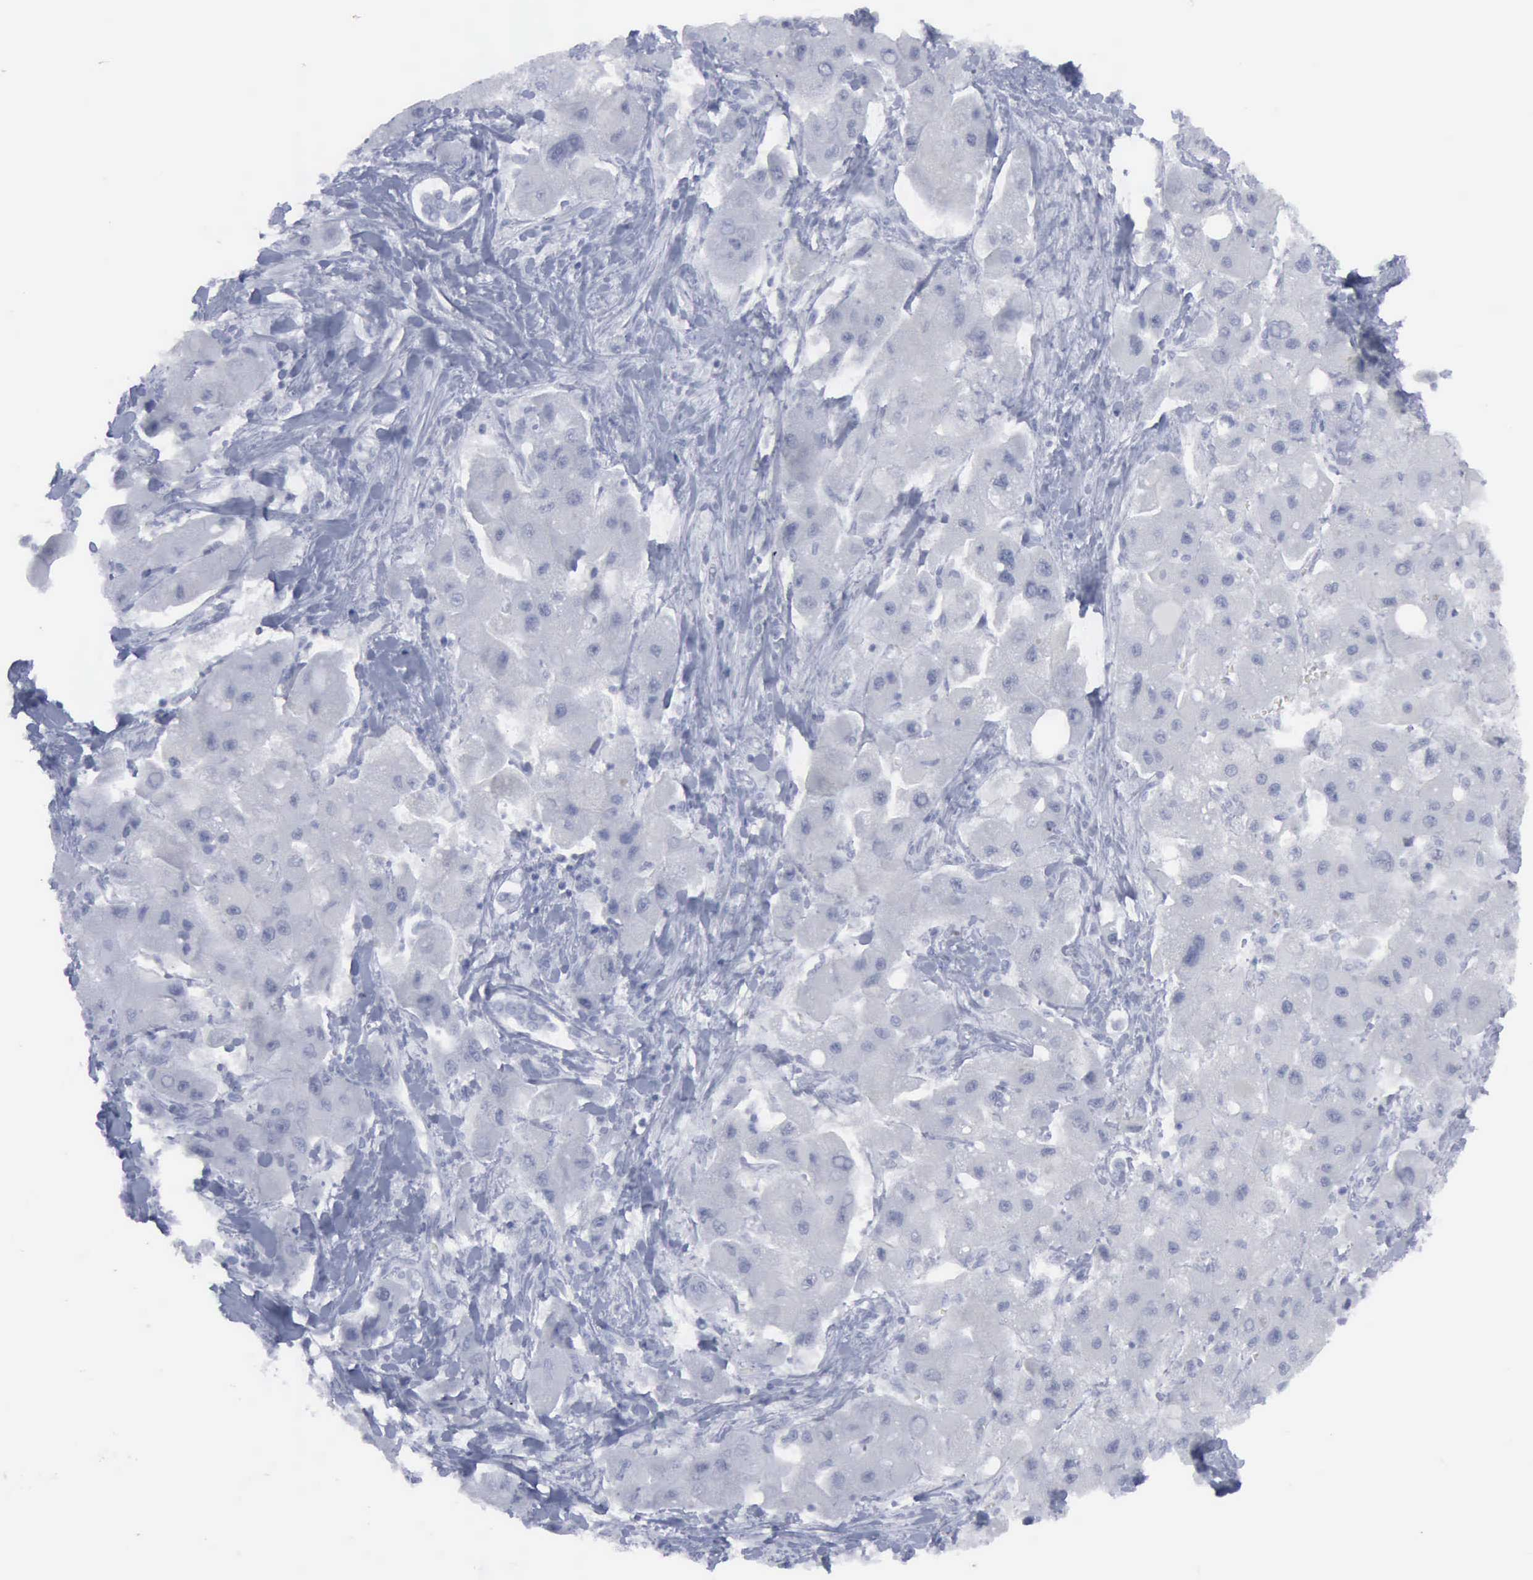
{"staining": {"intensity": "negative", "quantity": "none", "location": "none"}, "tissue": "liver cancer", "cell_type": "Tumor cells", "image_type": "cancer", "snomed": [{"axis": "morphology", "description": "Carcinoma, Hepatocellular, NOS"}, {"axis": "topography", "description": "Liver"}], "caption": "Tumor cells are negative for protein expression in human liver cancer (hepatocellular carcinoma).", "gene": "VCAM1", "patient": {"sex": "male", "age": 24}}